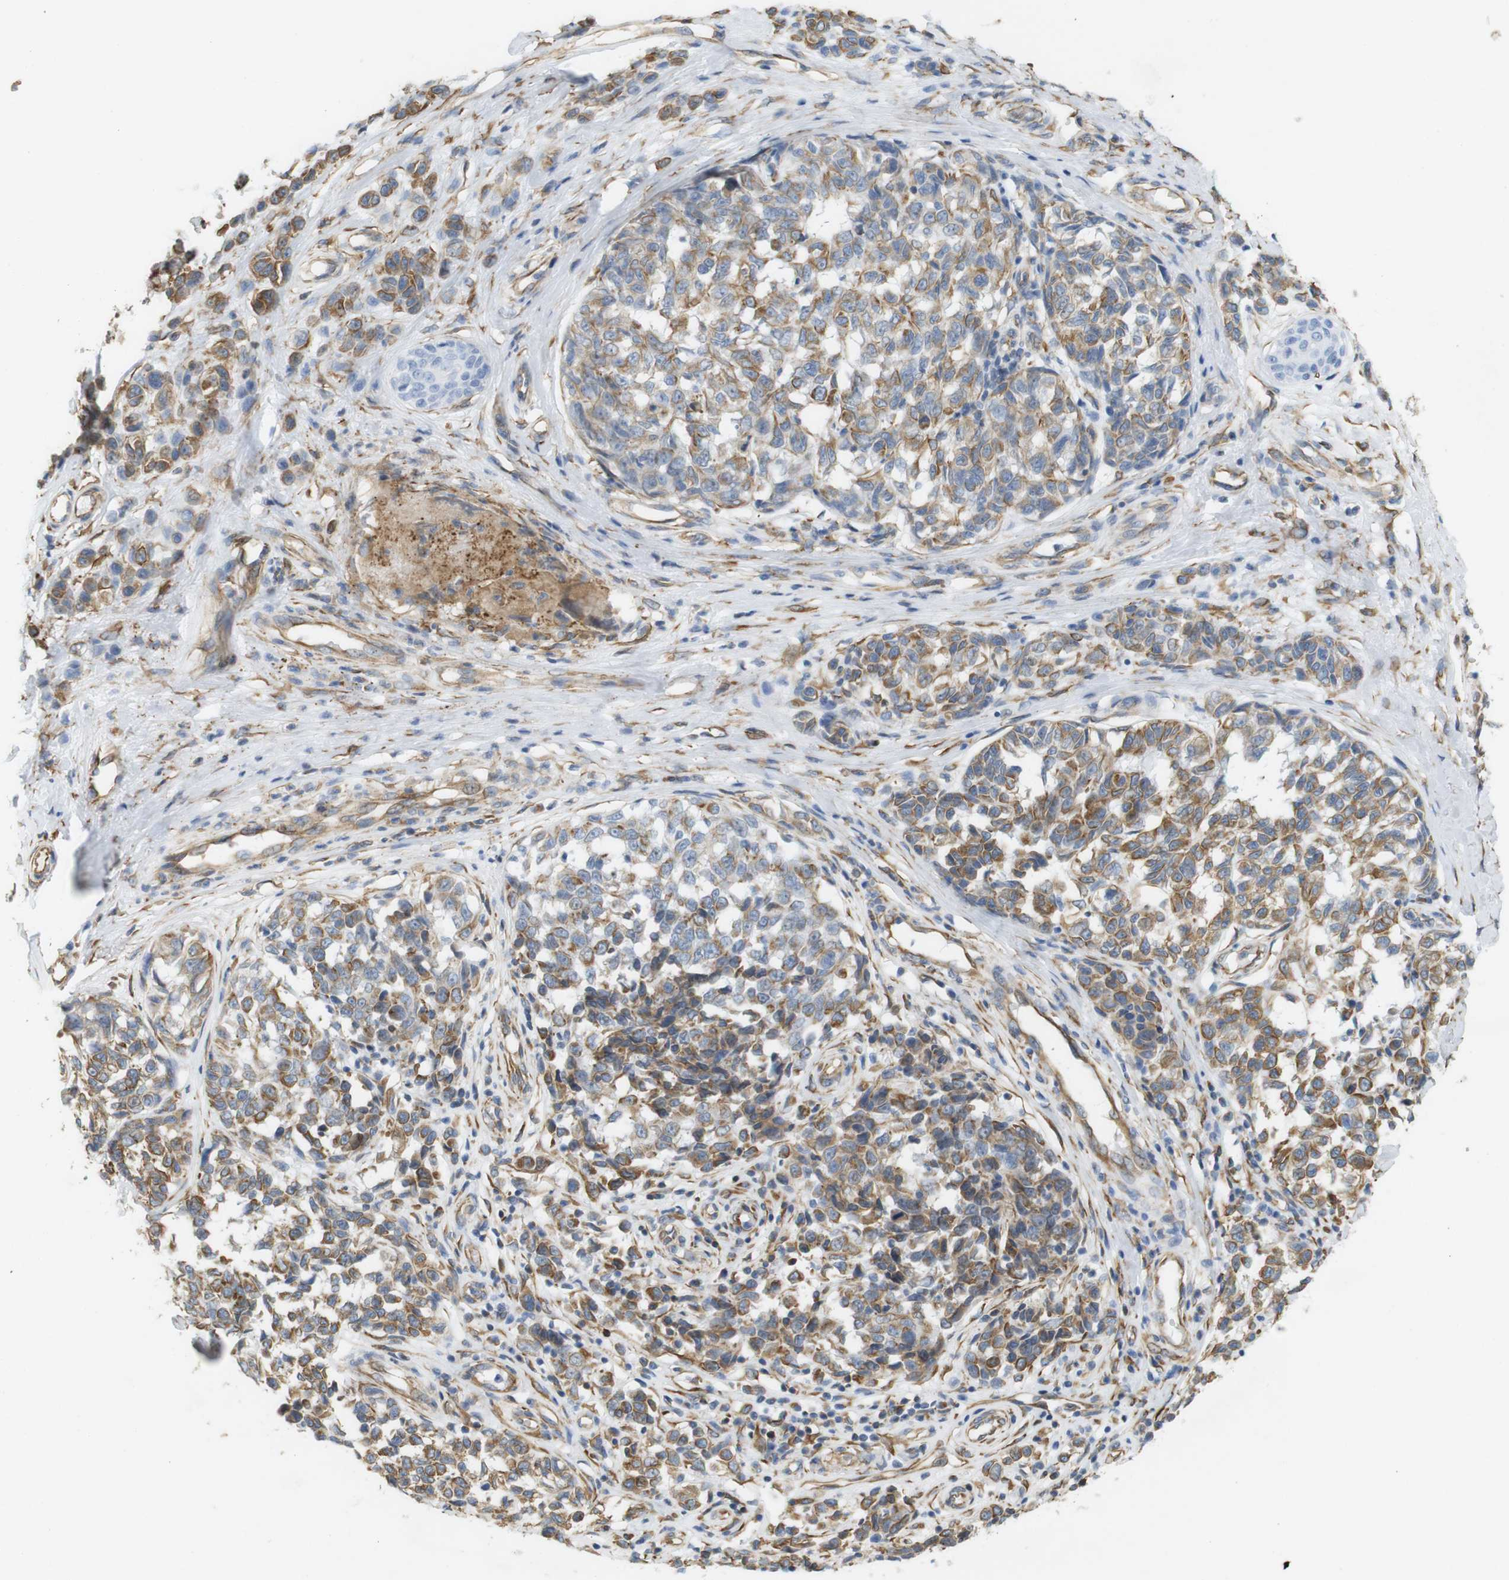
{"staining": {"intensity": "moderate", "quantity": "25%-75%", "location": "cytoplasmic/membranous"}, "tissue": "melanoma", "cell_type": "Tumor cells", "image_type": "cancer", "snomed": [{"axis": "morphology", "description": "Malignant melanoma, NOS"}, {"axis": "topography", "description": "Skin"}], "caption": "A micrograph of melanoma stained for a protein exhibits moderate cytoplasmic/membranous brown staining in tumor cells.", "gene": "MS4A10", "patient": {"sex": "female", "age": 64}}